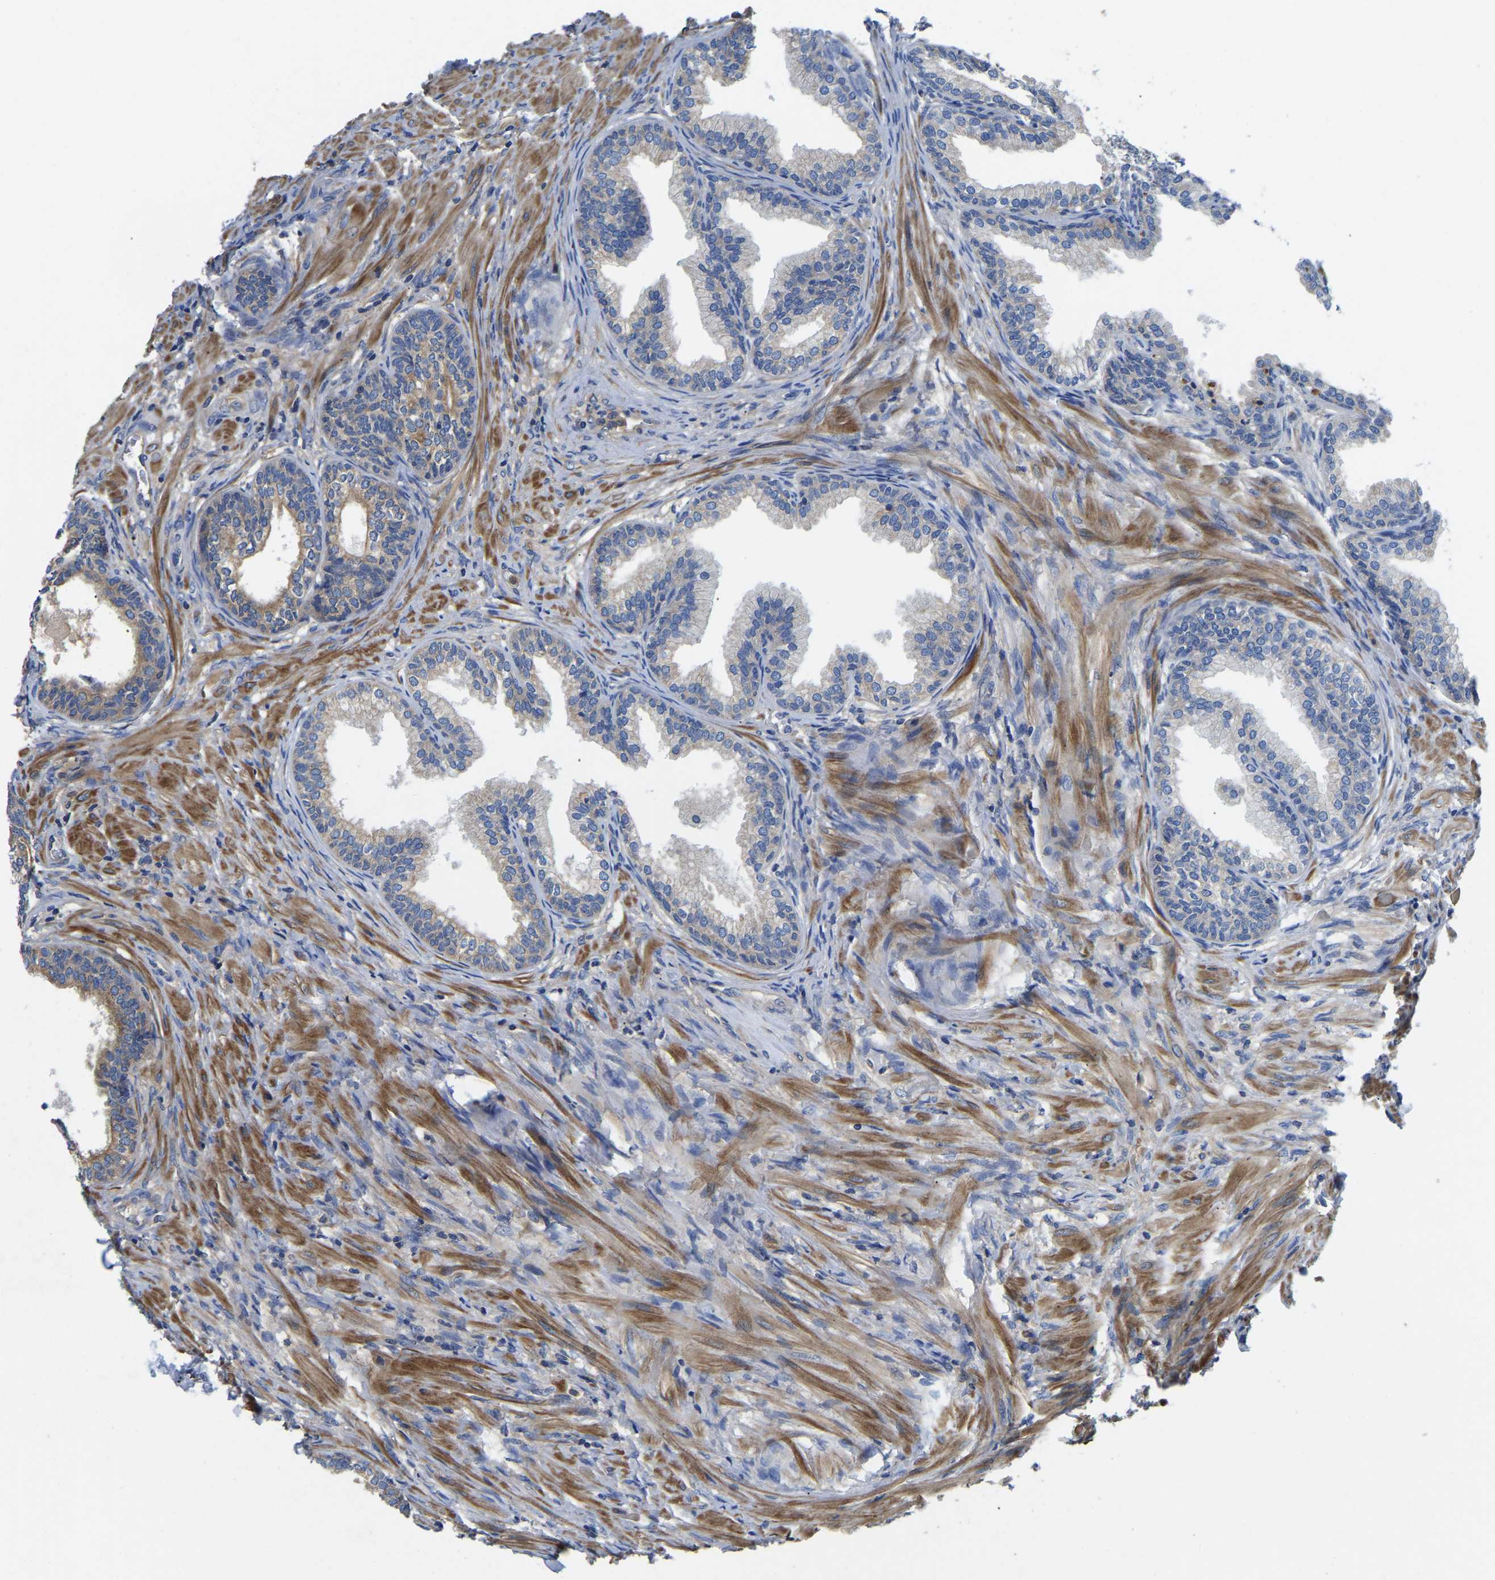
{"staining": {"intensity": "moderate", "quantity": "25%-75%", "location": "cytoplasmic/membranous"}, "tissue": "prostate", "cell_type": "Glandular cells", "image_type": "normal", "snomed": [{"axis": "morphology", "description": "Normal tissue, NOS"}, {"axis": "topography", "description": "Prostate"}], "caption": "Immunohistochemistry photomicrograph of normal prostate: prostate stained using IHC displays medium levels of moderate protein expression localized specifically in the cytoplasmic/membranous of glandular cells, appearing as a cytoplasmic/membranous brown color.", "gene": "STAT2", "patient": {"sex": "male", "age": 76}}